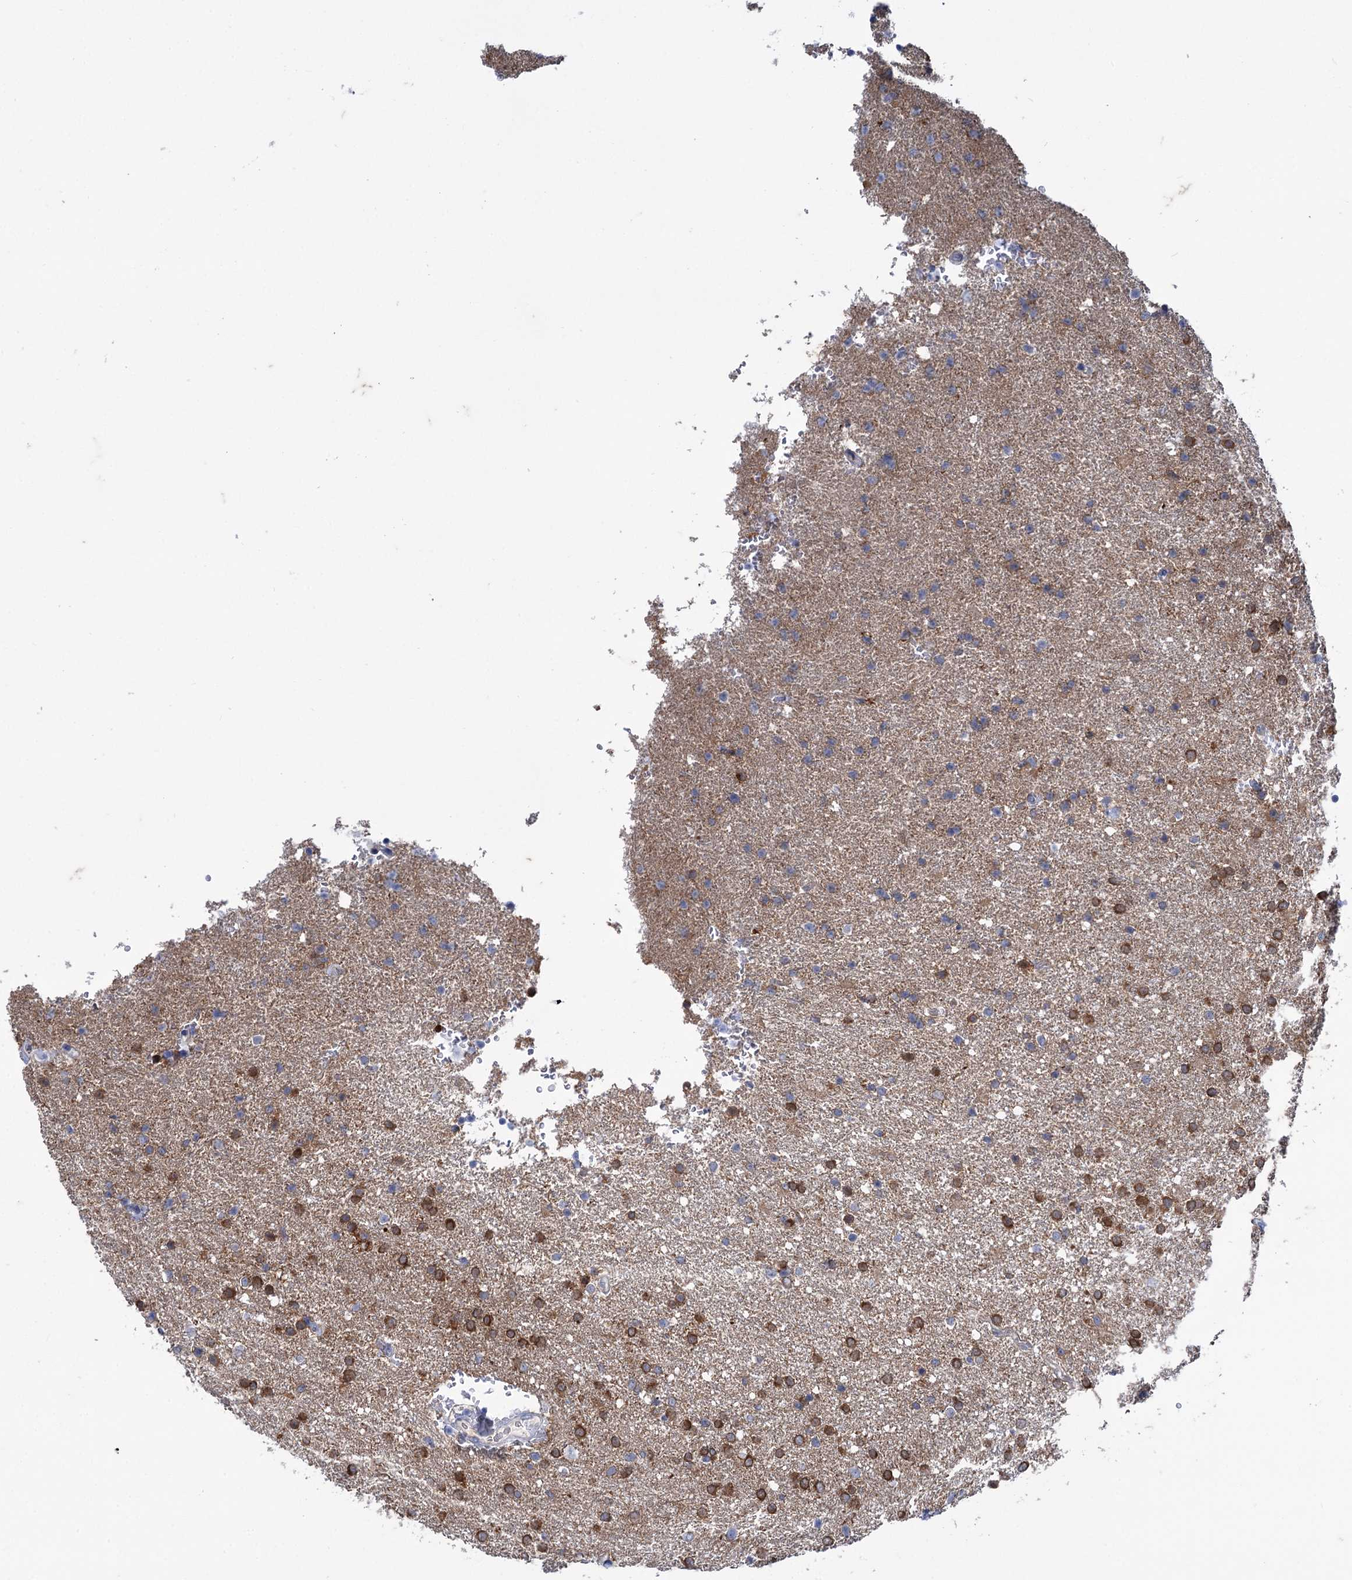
{"staining": {"intensity": "strong", "quantity": "25%-75%", "location": "cytoplasmic/membranous"}, "tissue": "glioma", "cell_type": "Tumor cells", "image_type": "cancer", "snomed": [{"axis": "morphology", "description": "Glioma, malignant, High grade"}, {"axis": "topography", "description": "Brain"}], "caption": "Human glioma stained with a brown dye shows strong cytoplasmic/membranous positive expression in about 25%-75% of tumor cells.", "gene": "MID1IP1", "patient": {"sex": "male", "age": 72}}